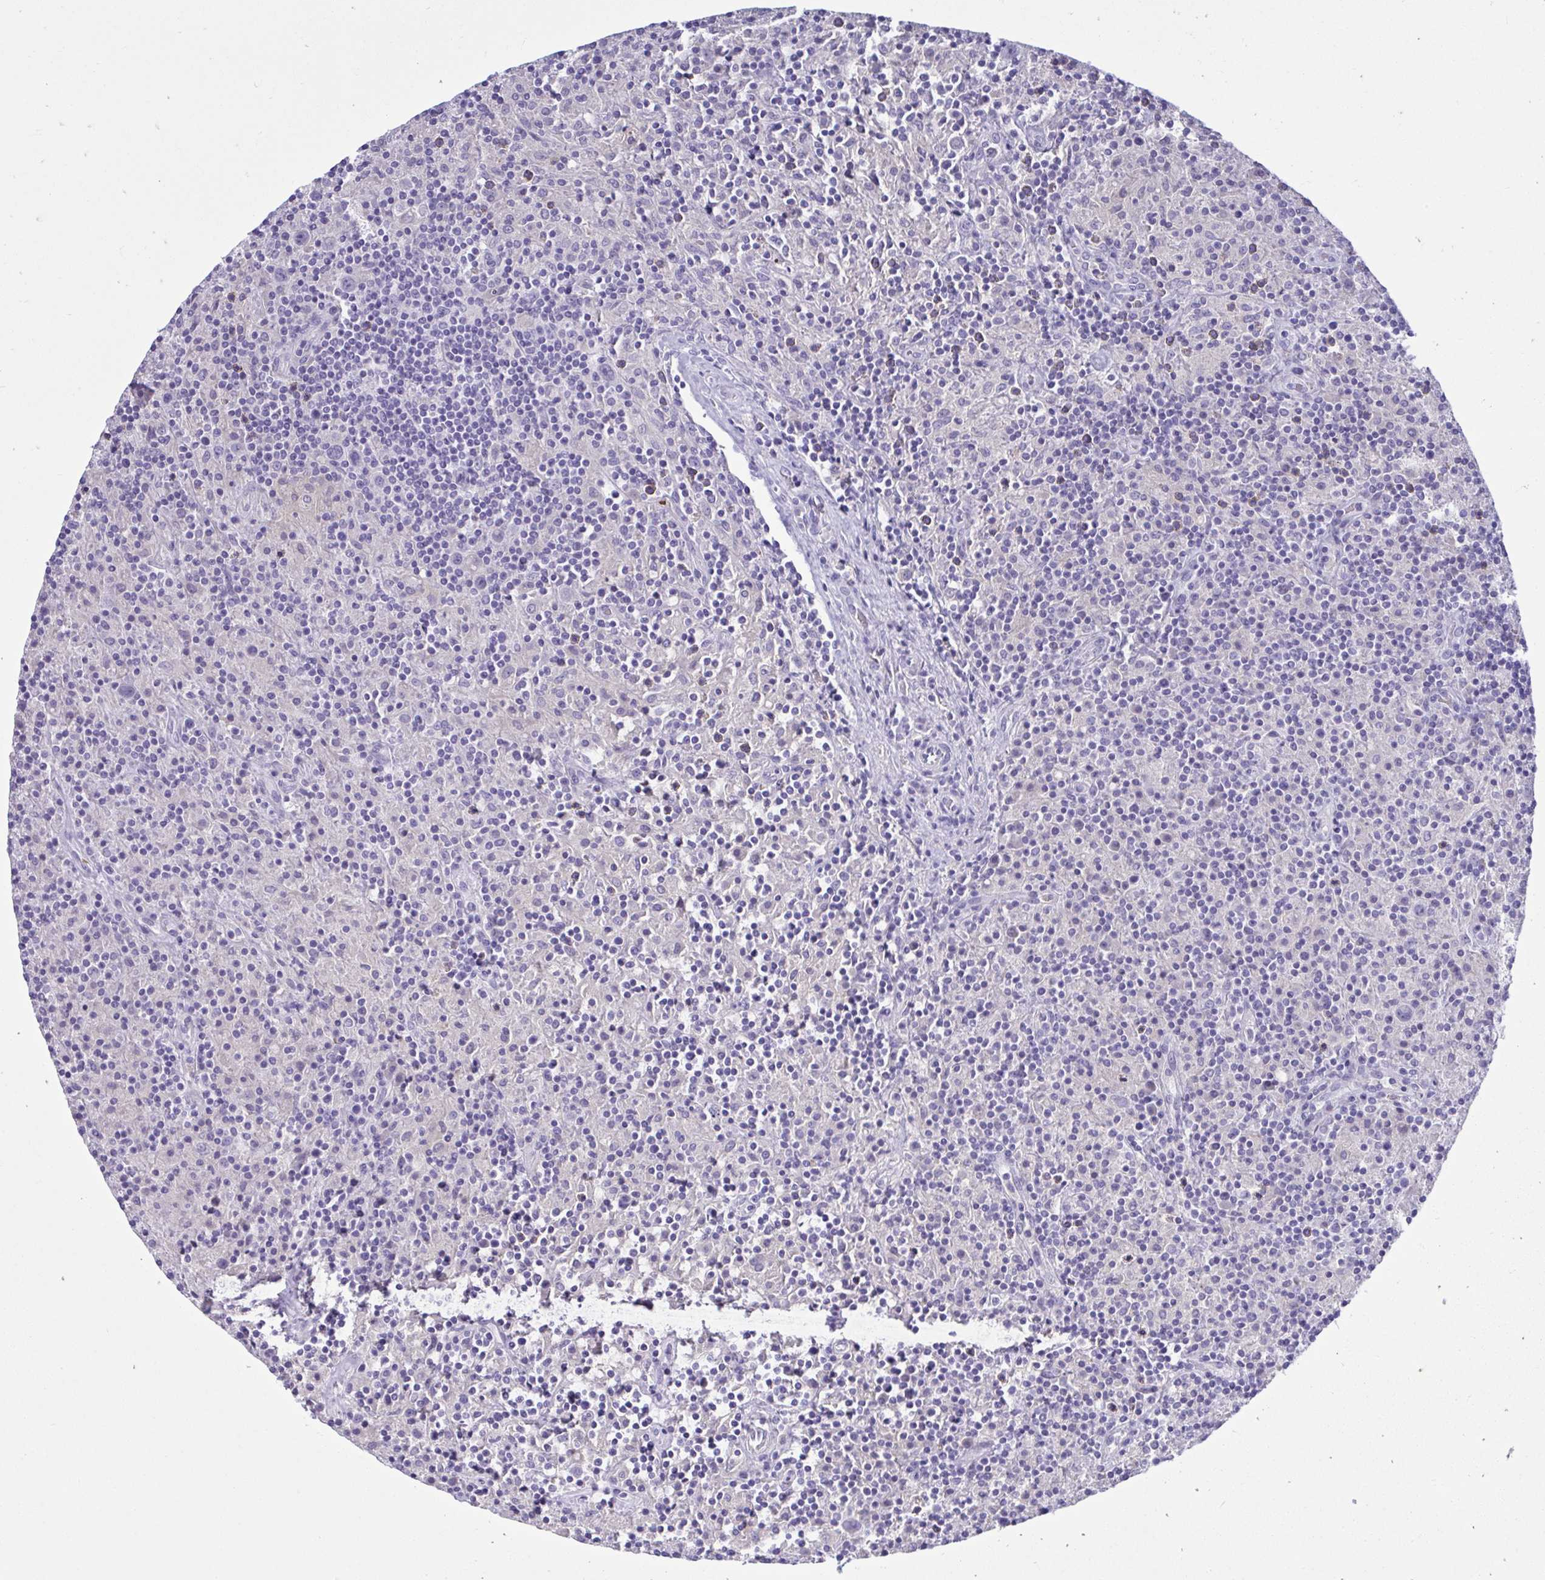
{"staining": {"intensity": "negative", "quantity": "none", "location": "none"}, "tissue": "lymphoma", "cell_type": "Tumor cells", "image_type": "cancer", "snomed": [{"axis": "morphology", "description": "Hodgkin's disease, NOS"}, {"axis": "topography", "description": "Lymph node"}], "caption": "Hodgkin's disease stained for a protein using immunohistochemistry reveals no staining tumor cells.", "gene": "PLEKHH1", "patient": {"sex": "male", "age": 70}}